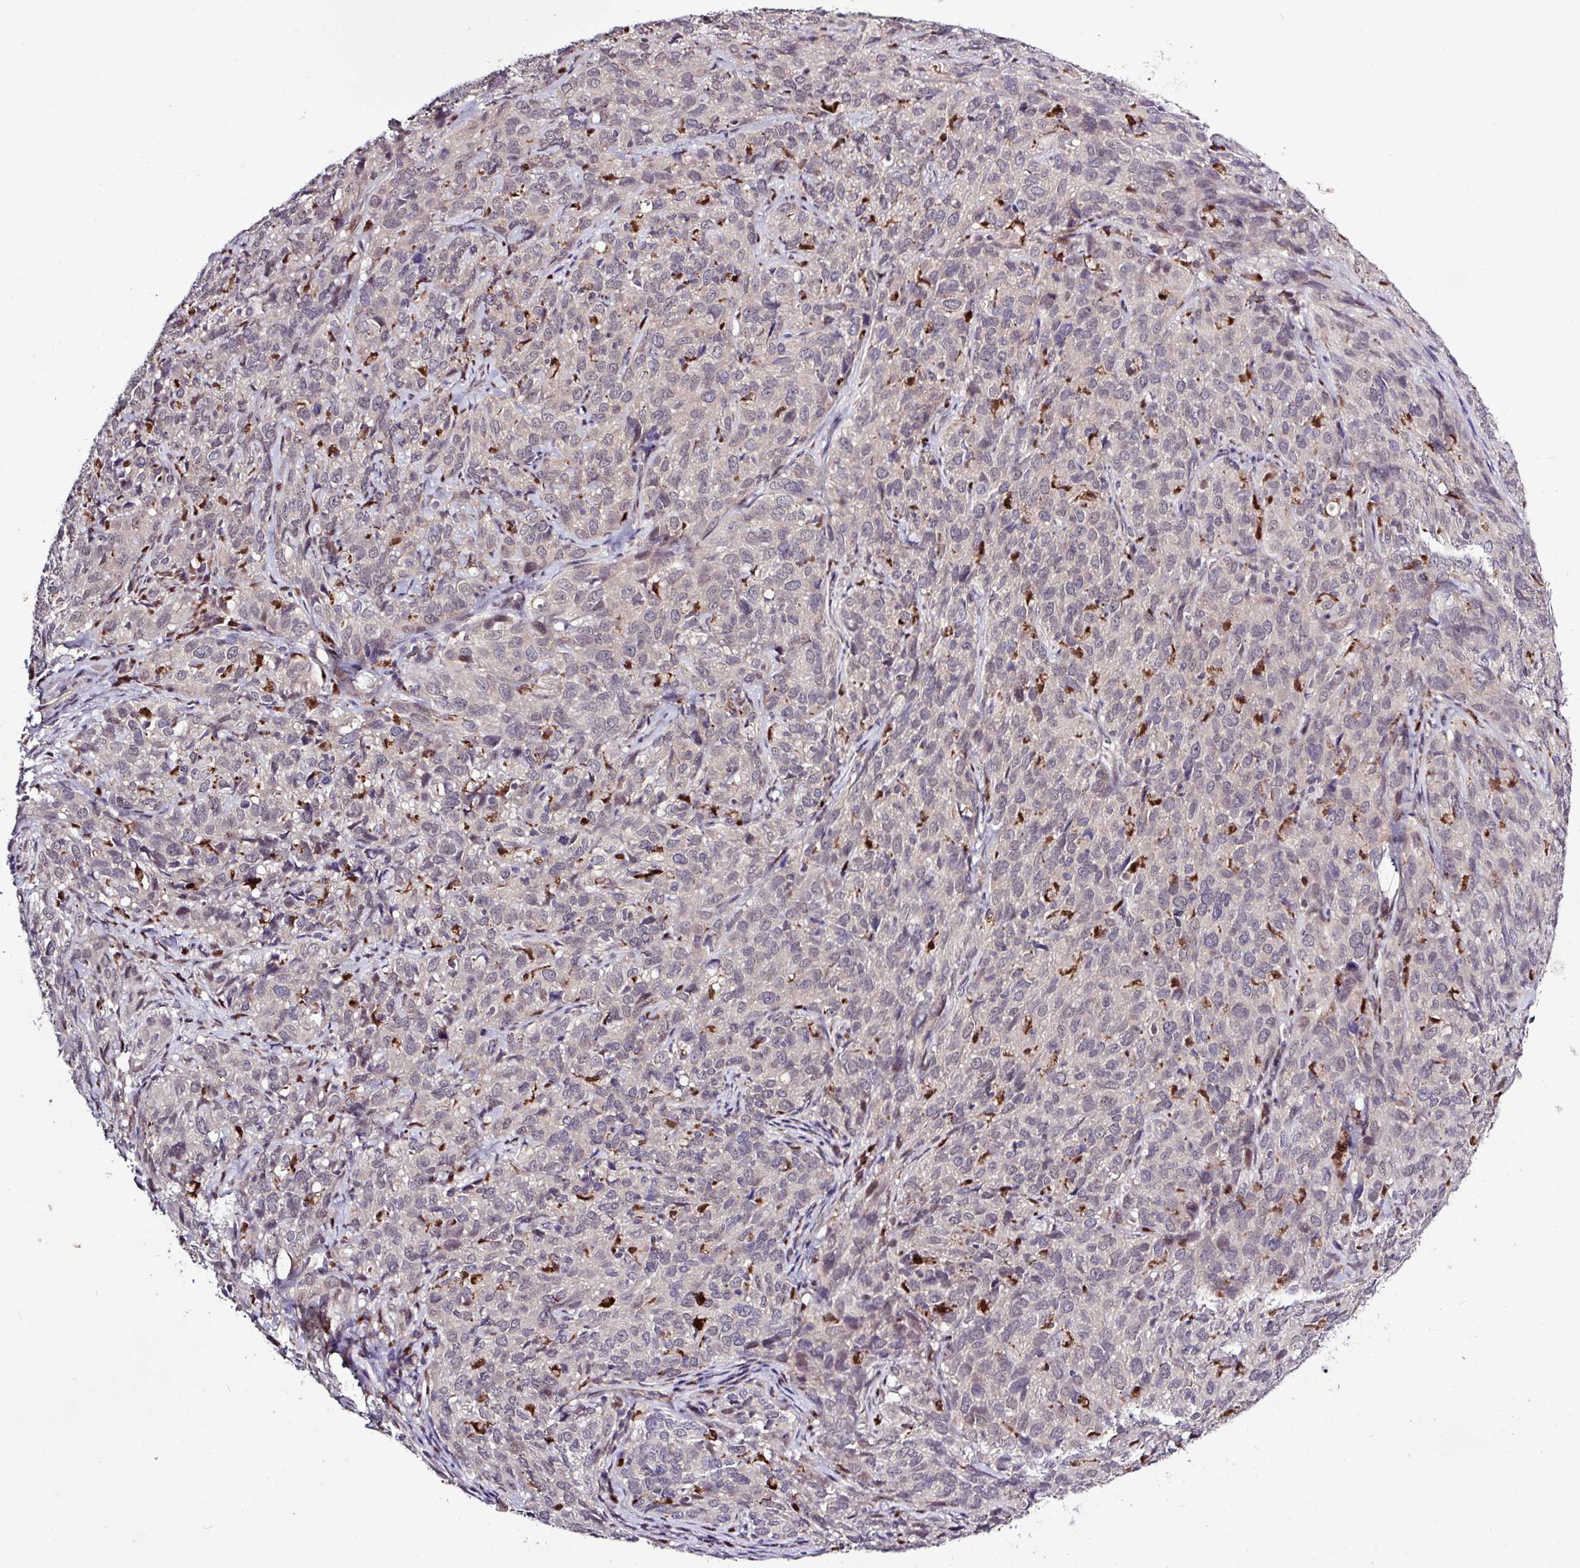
{"staining": {"intensity": "negative", "quantity": "none", "location": "none"}, "tissue": "cervical cancer", "cell_type": "Tumor cells", "image_type": "cancer", "snomed": [{"axis": "morphology", "description": "Squamous cell carcinoma, NOS"}, {"axis": "topography", "description": "Cervix"}], "caption": "A photomicrograph of cervical squamous cell carcinoma stained for a protein displays no brown staining in tumor cells.", "gene": "SKIC2", "patient": {"sex": "female", "age": 51}}